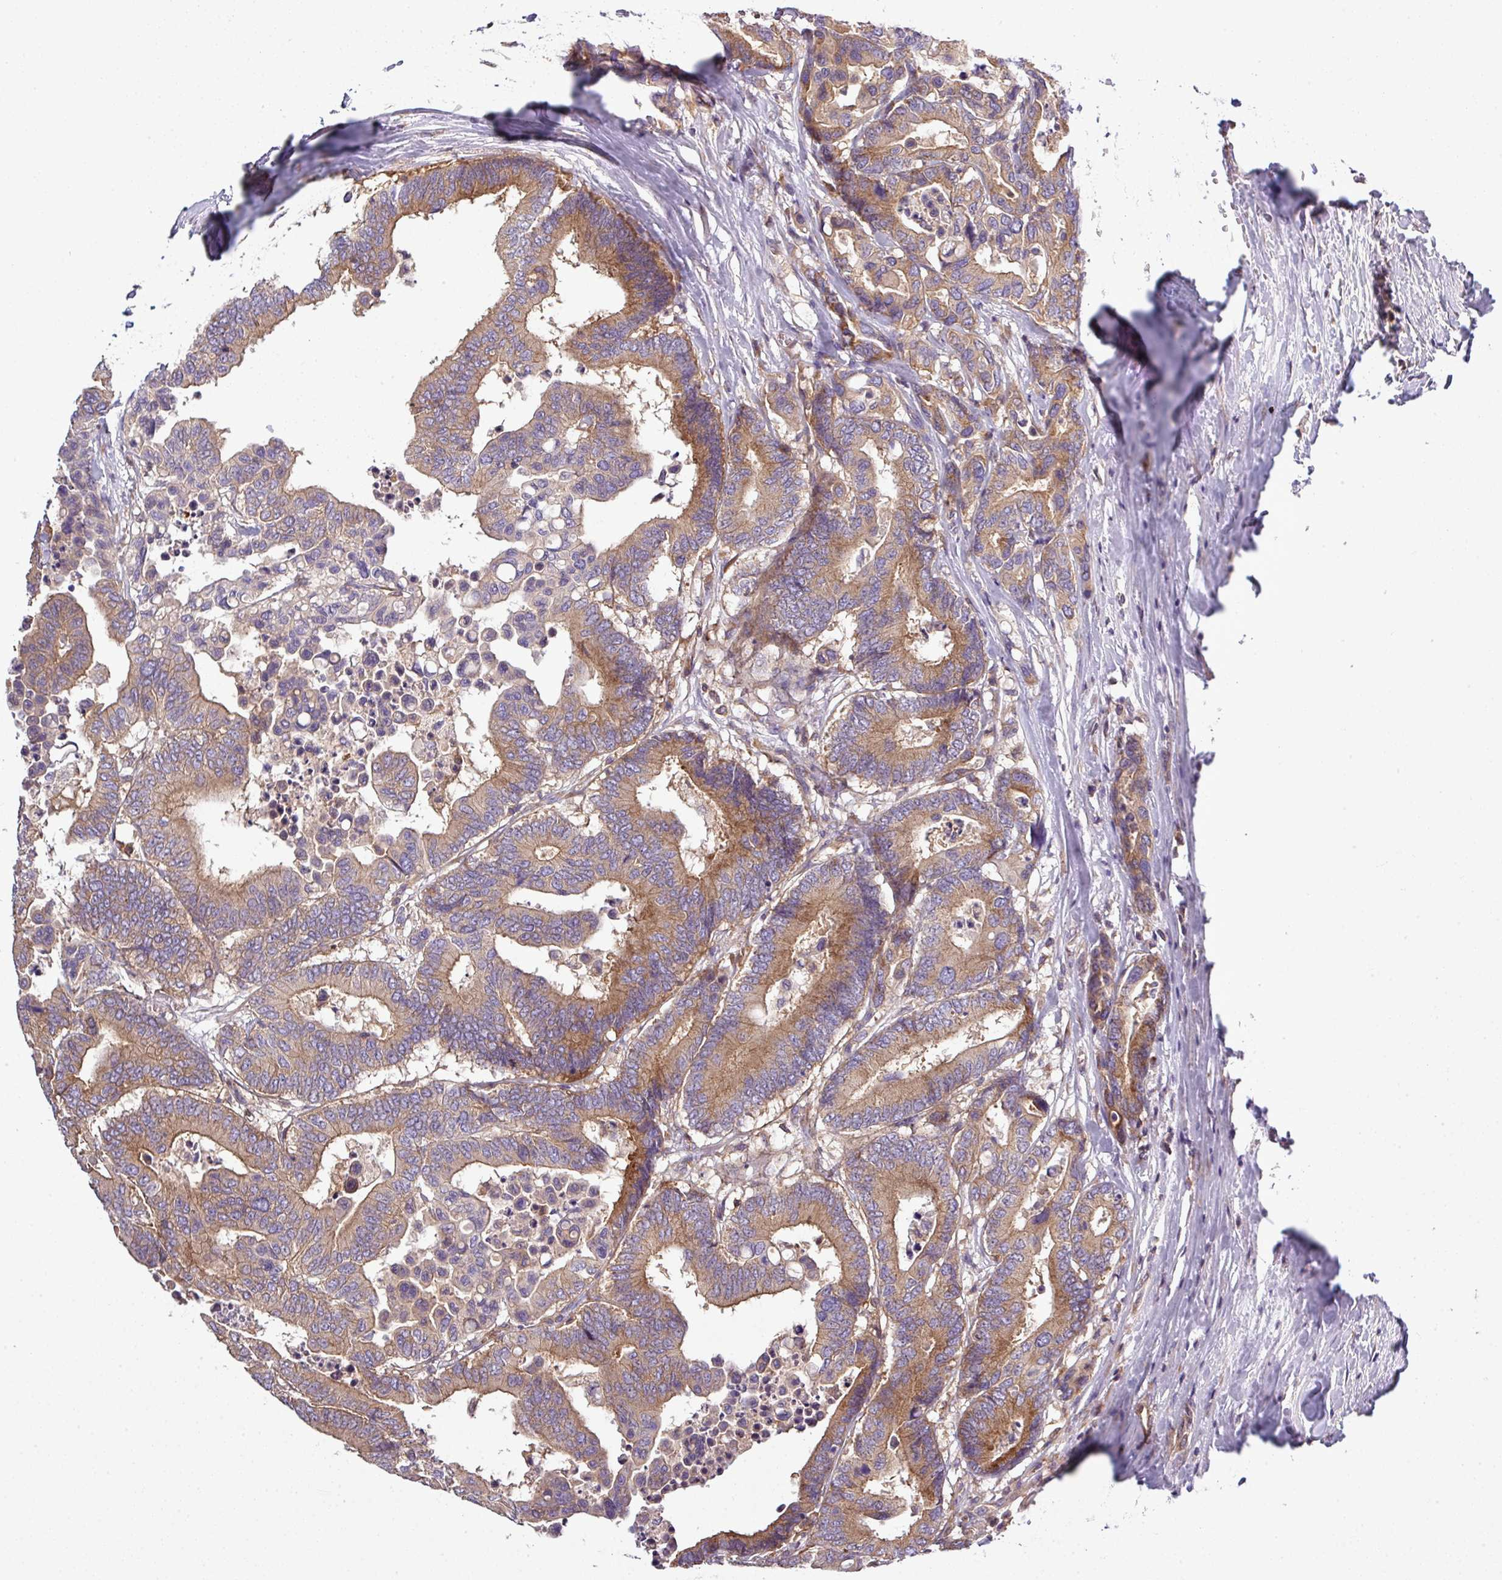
{"staining": {"intensity": "moderate", "quantity": ">75%", "location": "cytoplasmic/membranous"}, "tissue": "colorectal cancer", "cell_type": "Tumor cells", "image_type": "cancer", "snomed": [{"axis": "morphology", "description": "Normal tissue, NOS"}, {"axis": "morphology", "description": "Adenocarcinoma, NOS"}, {"axis": "topography", "description": "Colon"}], "caption": "High-power microscopy captured an immunohistochemistry (IHC) micrograph of colorectal adenocarcinoma, revealing moderate cytoplasmic/membranous expression in about >75% of tumor cells.", "gene": "LRRC74B", "patient": {"sex": "male", "age": 82}}